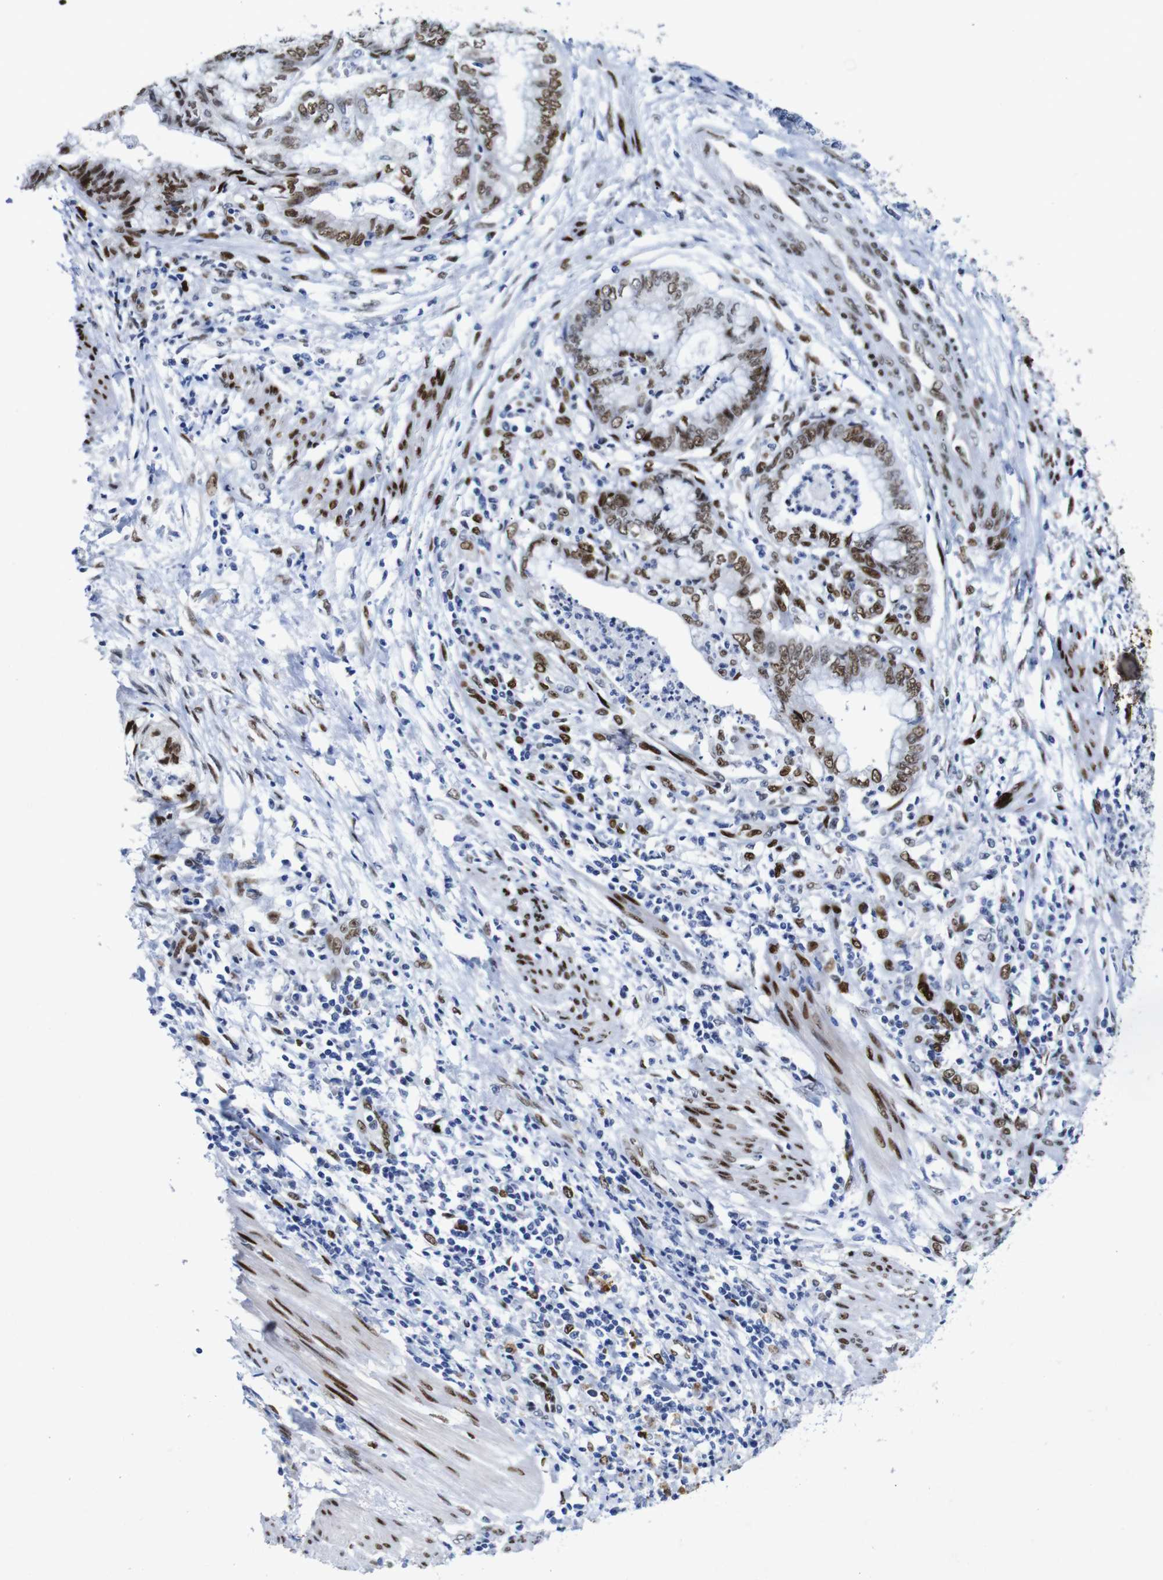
{"staining": {"intensity": "moderate", "quantity": ">75%", "location": "nuclear"}, "tissue": "endometrial cancer", "cell_type": "Tumor cells", "image_type": "cancer", "snomed": [{"axis": "morphology", "description": "Necrosis, NOS"}, {"axis": "morphology", "description": "Adenocarcinoma, NOS"}, {"axis": "topography", "description": "Endometrium"}], "caption": "Human endometrial cancer (adenocarcinoma) stained for a protein (brown) exhibits moderate nuclear positive expression in approximately >75% of tumor cells.", "gene": "FOSL2", "patient": {"sex": "female", "age": 79}}